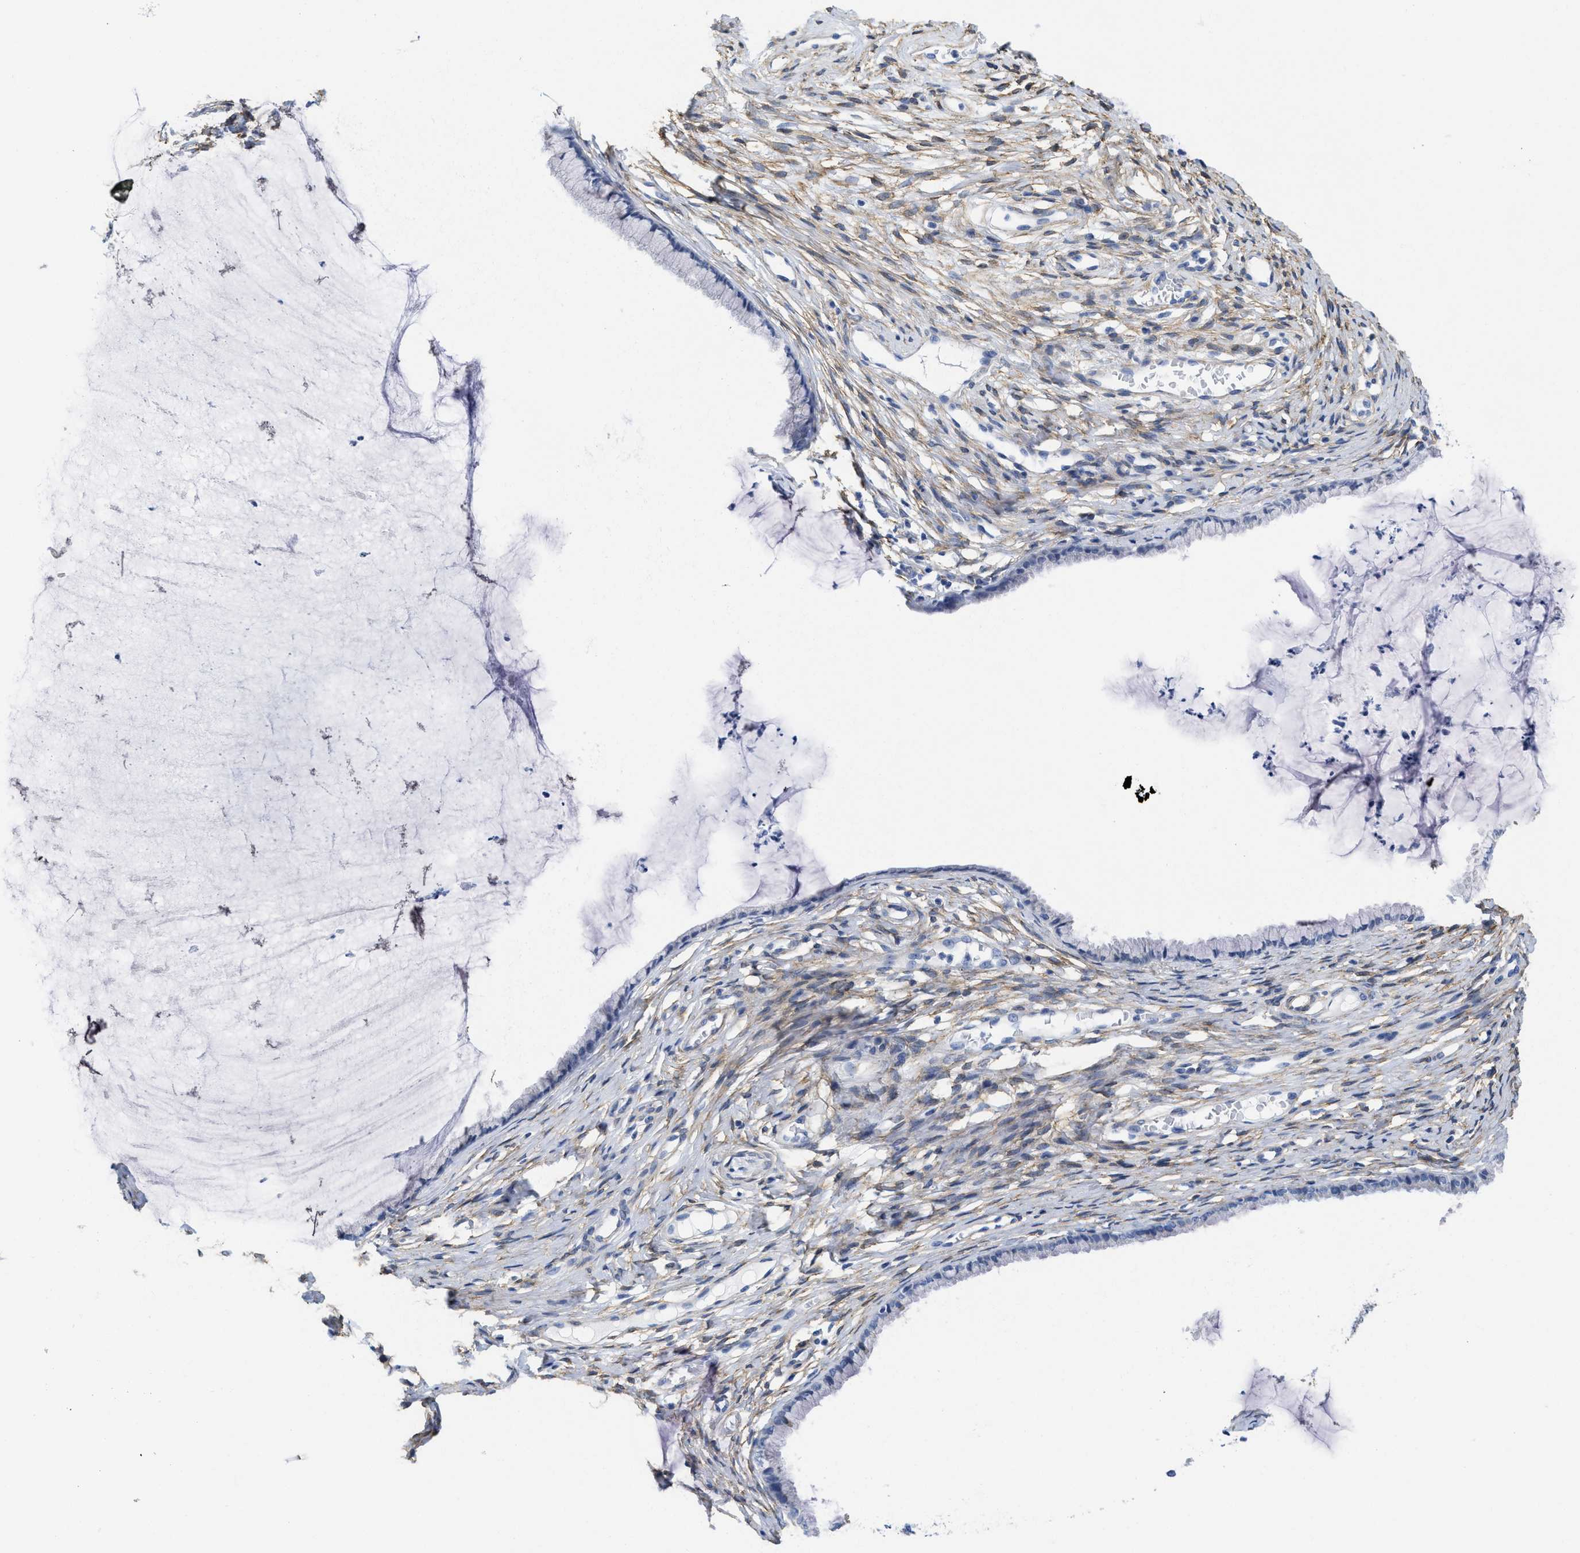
{"staining": {"intensity": "negative", "quantity": "none", "location": "none"}, "tissue": "cervix", "cell_type": "Glandular cells", "image_type": "normal", "snomed": [{"axis": "morphology", "description": "Normal tissue, NOS"}, {"axis": "topography", "description": "Cervix"}], "caption": "DAB immunohistochemical staining of normal human cervix reveals no significant positivity in glandular cells.", "gene": "TUB", "patient": {"sex": "female", "age": 77}}